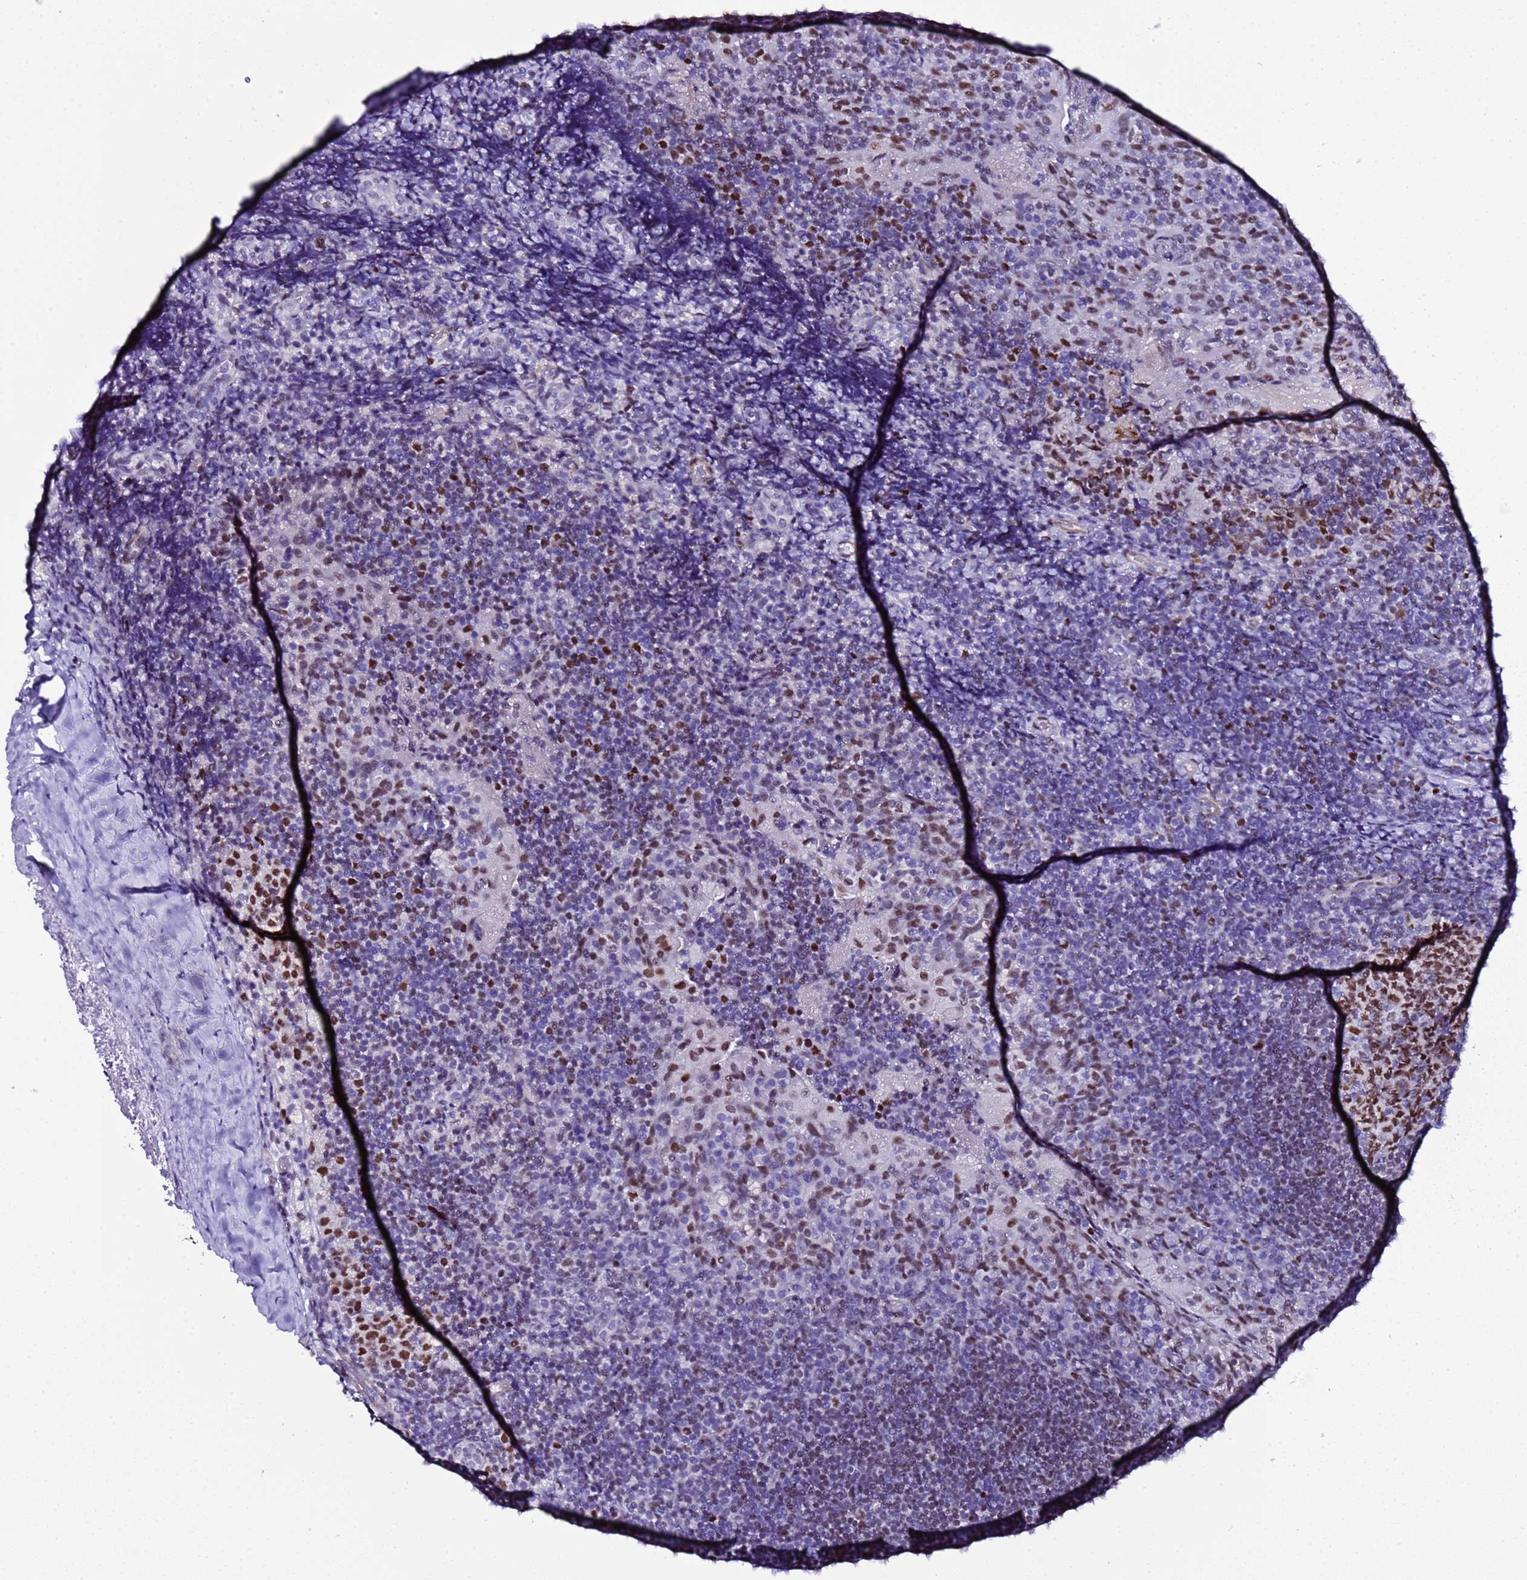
{"staining": {"intensity": "strong", "quantity": ">75%", "location": "nuclear"}, "tissue": "tonsil", "cell_type": "Germinal center cells", "image_type": "normal", "snomed": [{"axis": "morphology", "description": "Normal tissue, NOS"}, {"axis": "topography", "description": "Tonsil"}], "caption": "IHC (DAB (3,3'-diaminobenzidine)) staining of benign human tonsil exhibits strong nuclear protein expression in approximately >75% of germinal center cells.", "gene": "BCL7A", "patient": {"sex": "male", "age": 17}}